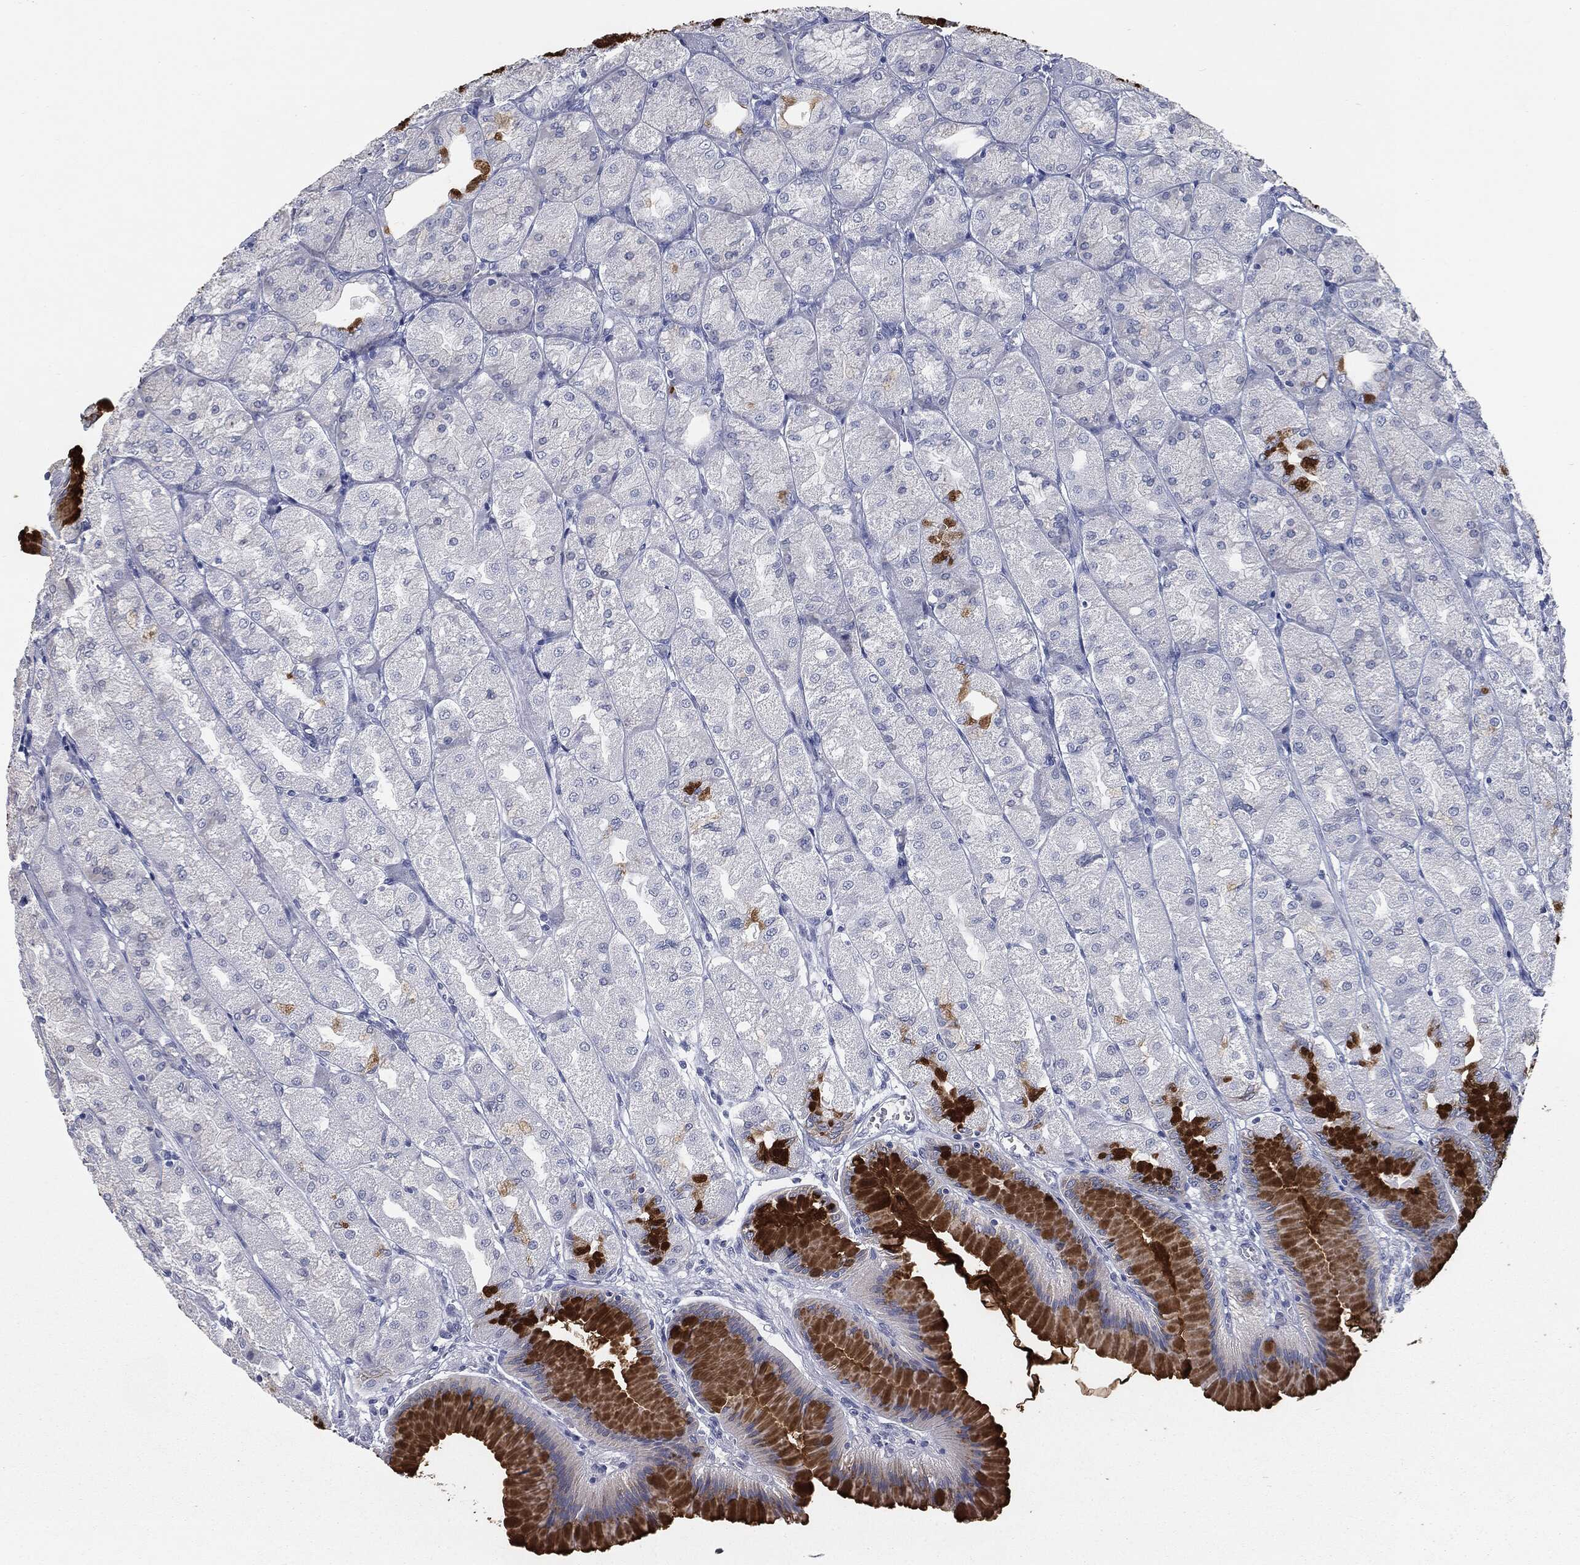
{"staining": {"intensity": "strong", "quantity": "25%-75%", "location": "cytoplasmic/membranous"}, "tissue": "stomach", "cell_type": "Glandular cells", "image_type": "normal", "snomed": [{"axis": "morphology", "description": "Normal tissue, NOS"}, {"axis": "morphology", "description": "Adenocarcinoma, NOS"}, {"axis": "morphology", "description": "Adenocarcinoma, High grade"}, {"axis": "topography", "description": "Stomach, upper"}, {"axis": "topography", "description": "Stomach"}], "caption": "Stomach stained with DAB IHC reveals high levels of strong cytoplasmic/membranous staining in about 25%-75% of glandular cells.", "gene": "MUC5AC", "patient": {"sex": "female", "age": 65}}